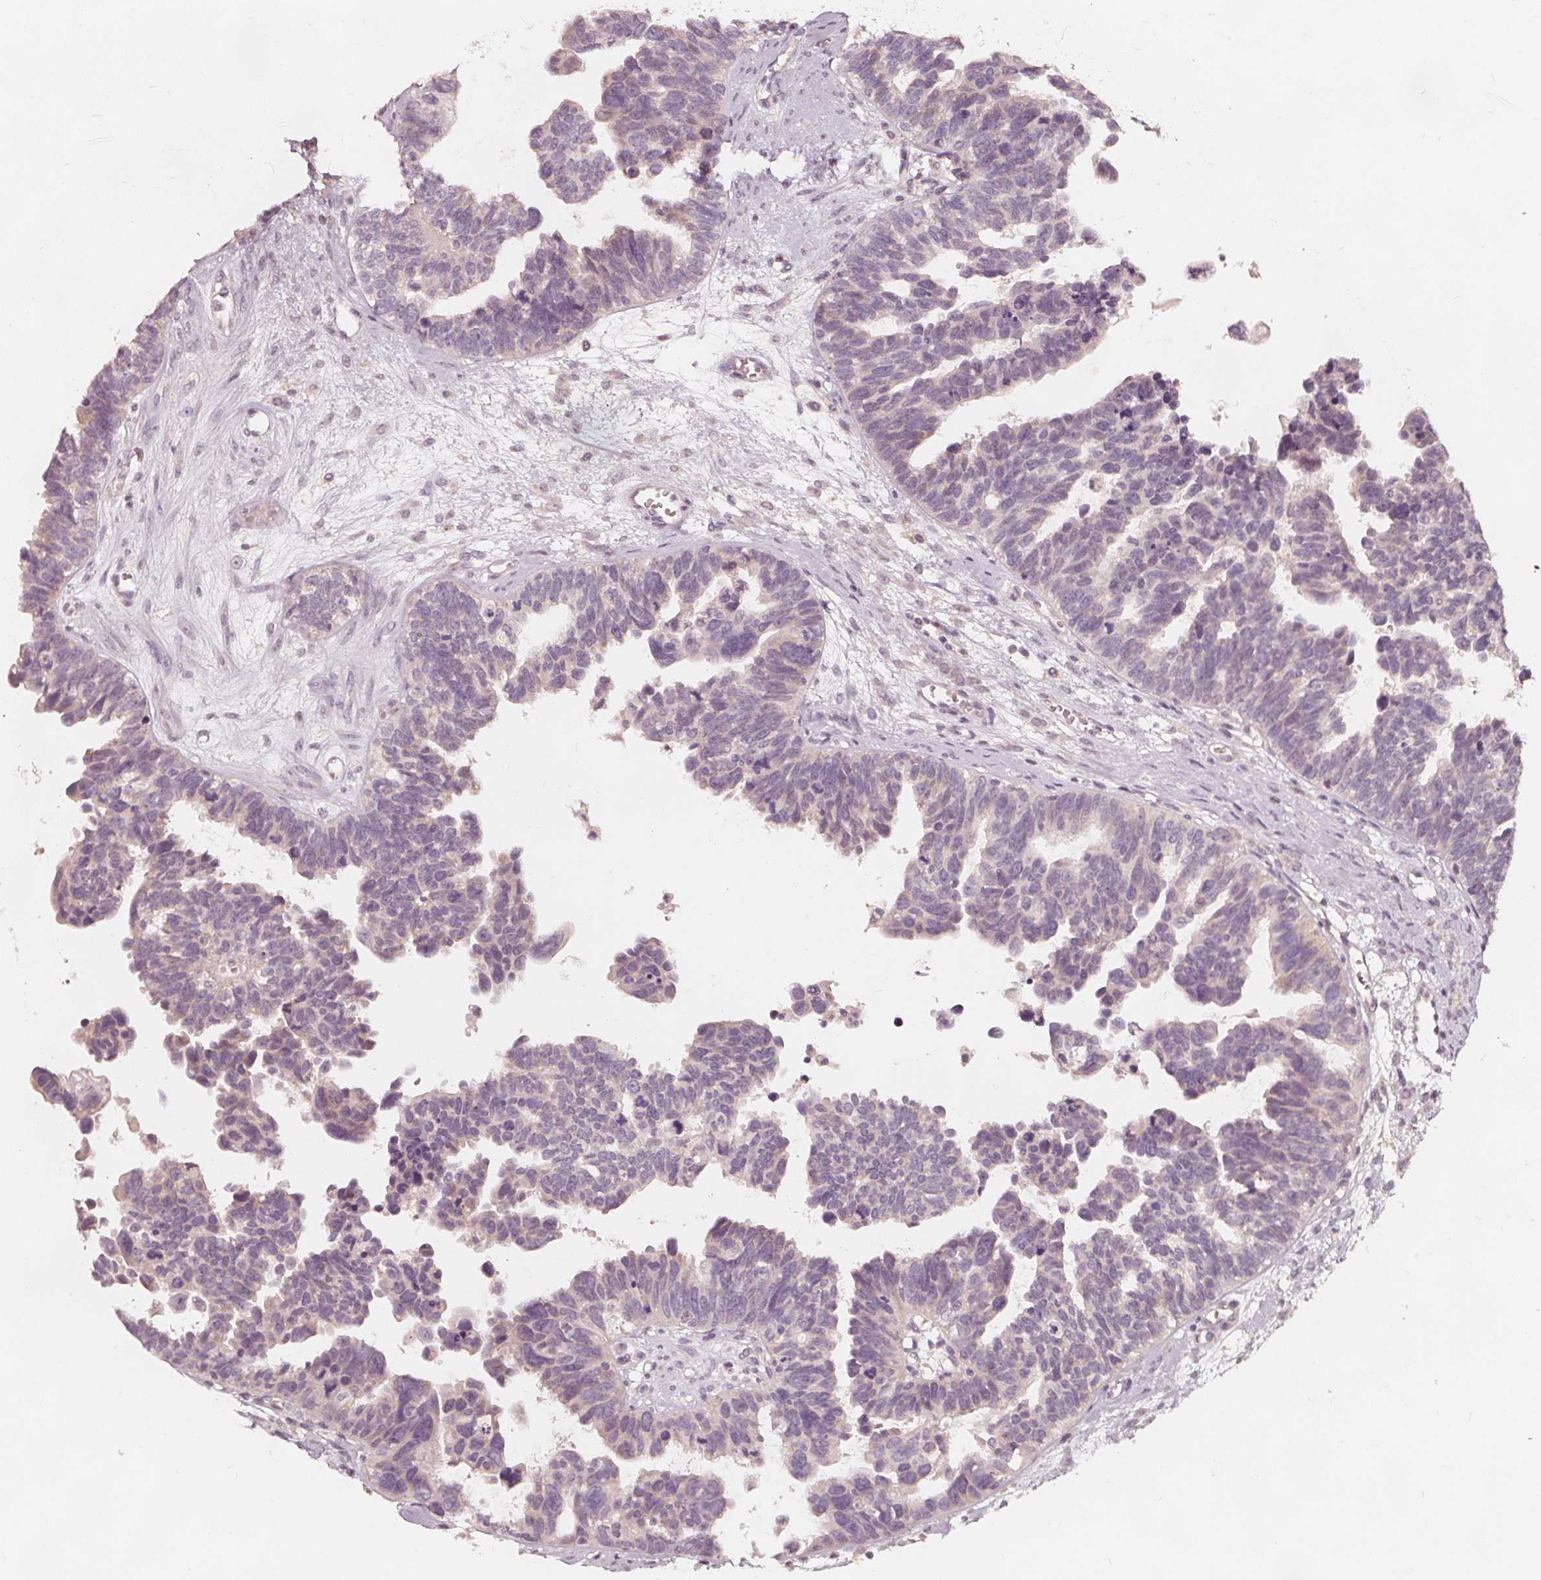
{"staining": {"intensity": "negative", "quantity": "none", "location": "none"}, "tissue": "ovarian cancer", "cell_type": "Tumor cells", "image_type": "cancer", "snomed": [{"axis": "morphology", "description": "Cystadenocarcinoma, serous, NOS"}, {"axis": "topography", "description": "Ovary"}], "caption": "Ovarian cancer was stained to show a protein in brown. There is no significant positivity in tumor cells.", "gene": "NPC1L1", "patient": {"sex": "female", "age": 60}}